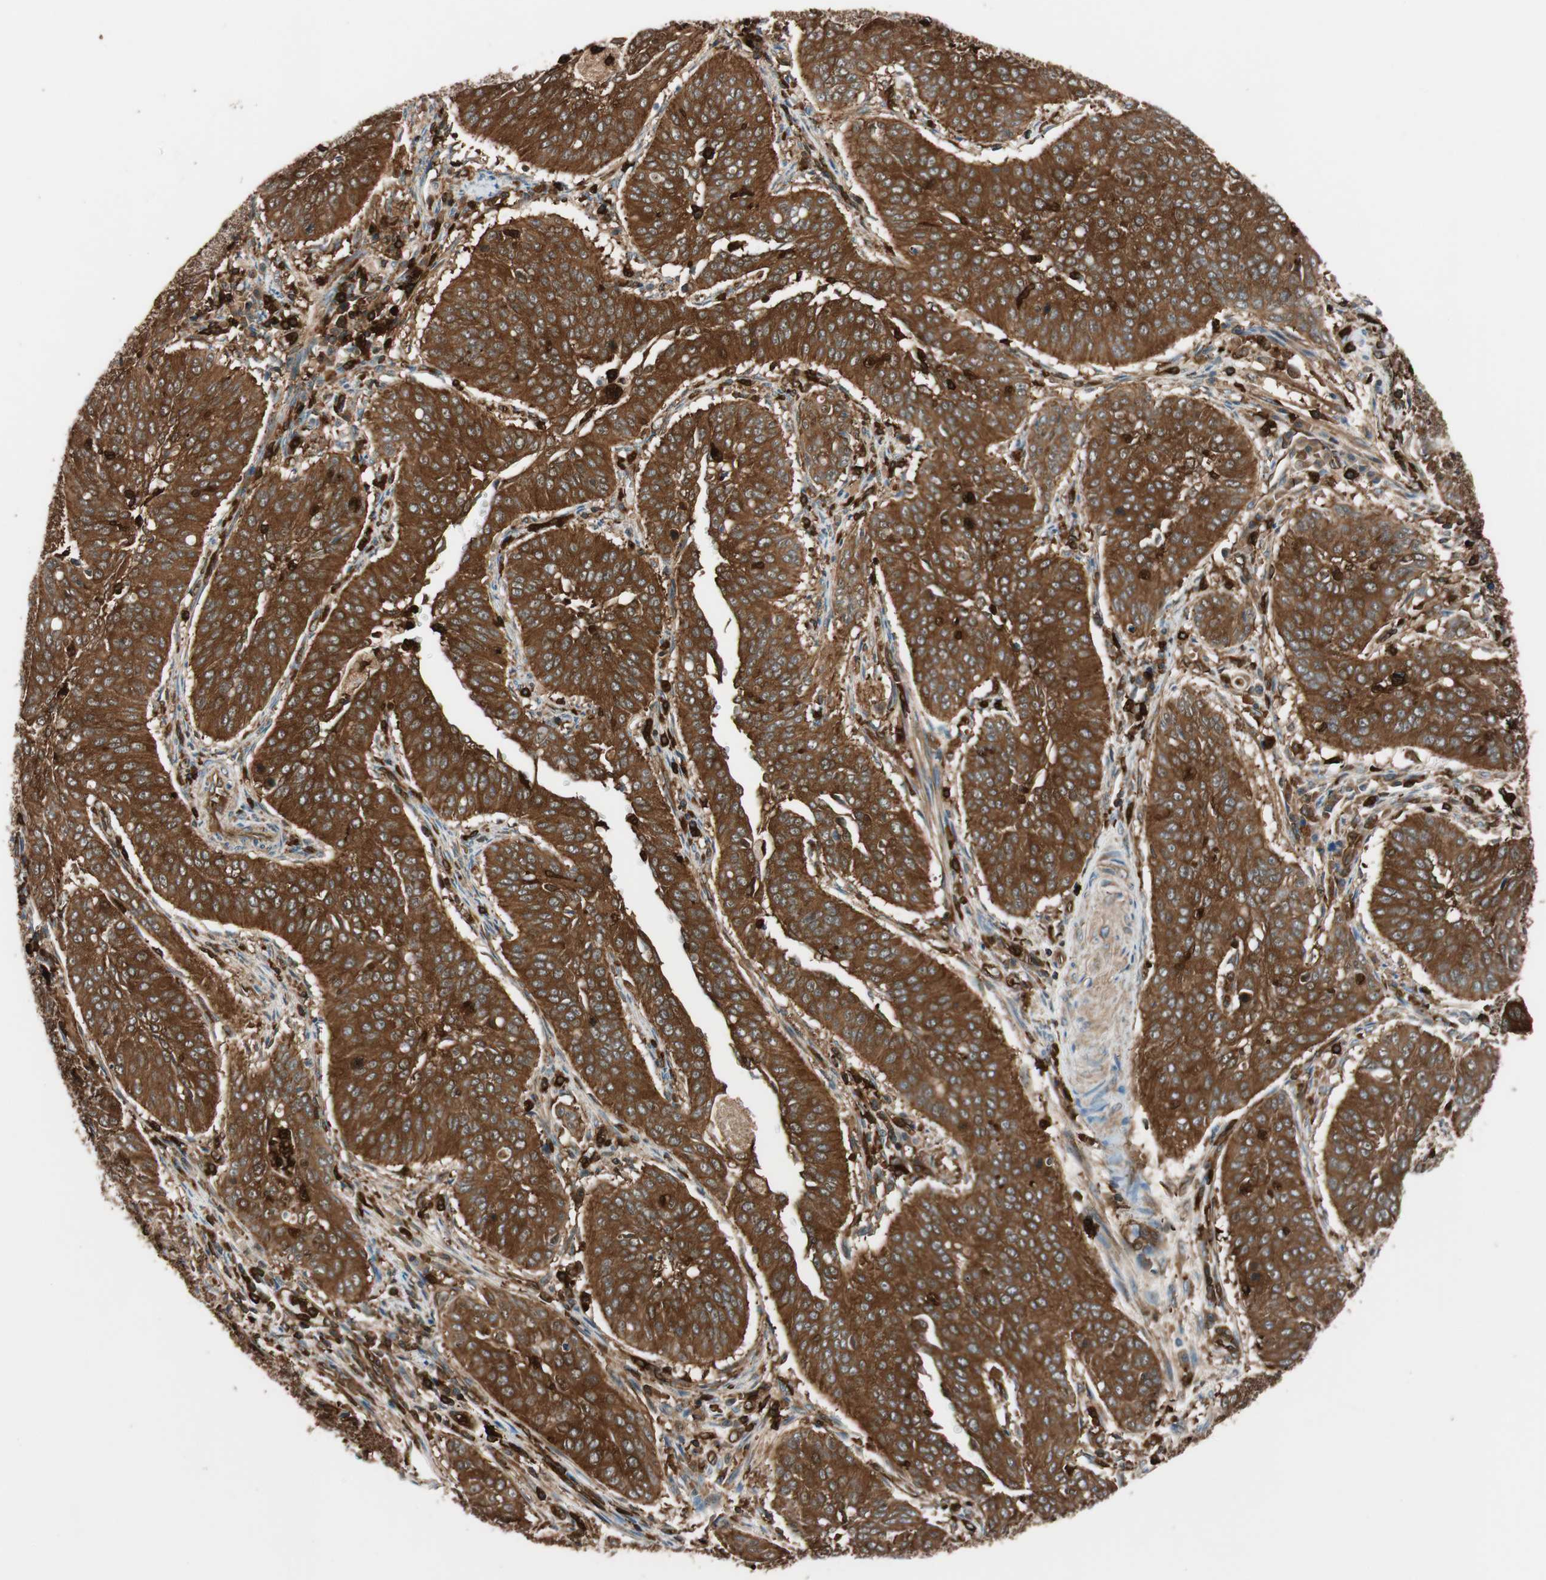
{"staining": {"intensity": "strong", "quantity": ">75%", "location": "cytoplasmic/membranous"}, "tissue": "cervical cancer", "cell_type": "Tumor cells", "image_type": "cancer", "snomed": [{"axis": "morphology", "description": "Normal tissue, NOS"}, {"axis": "morphology", "description": "Squamous cell carcinoma, NOS"}, {"axis": "topography", "description": "Cervix"}], "caption": "This histopathology image demonstrates IHC staining of cervical cancer (squamous cell carcinoma), with high strong cytoplasmic/membranous expression in about >75% of tumor cells.", "gene": "VASP", "patient": {"sex": "female", "age": 39}}